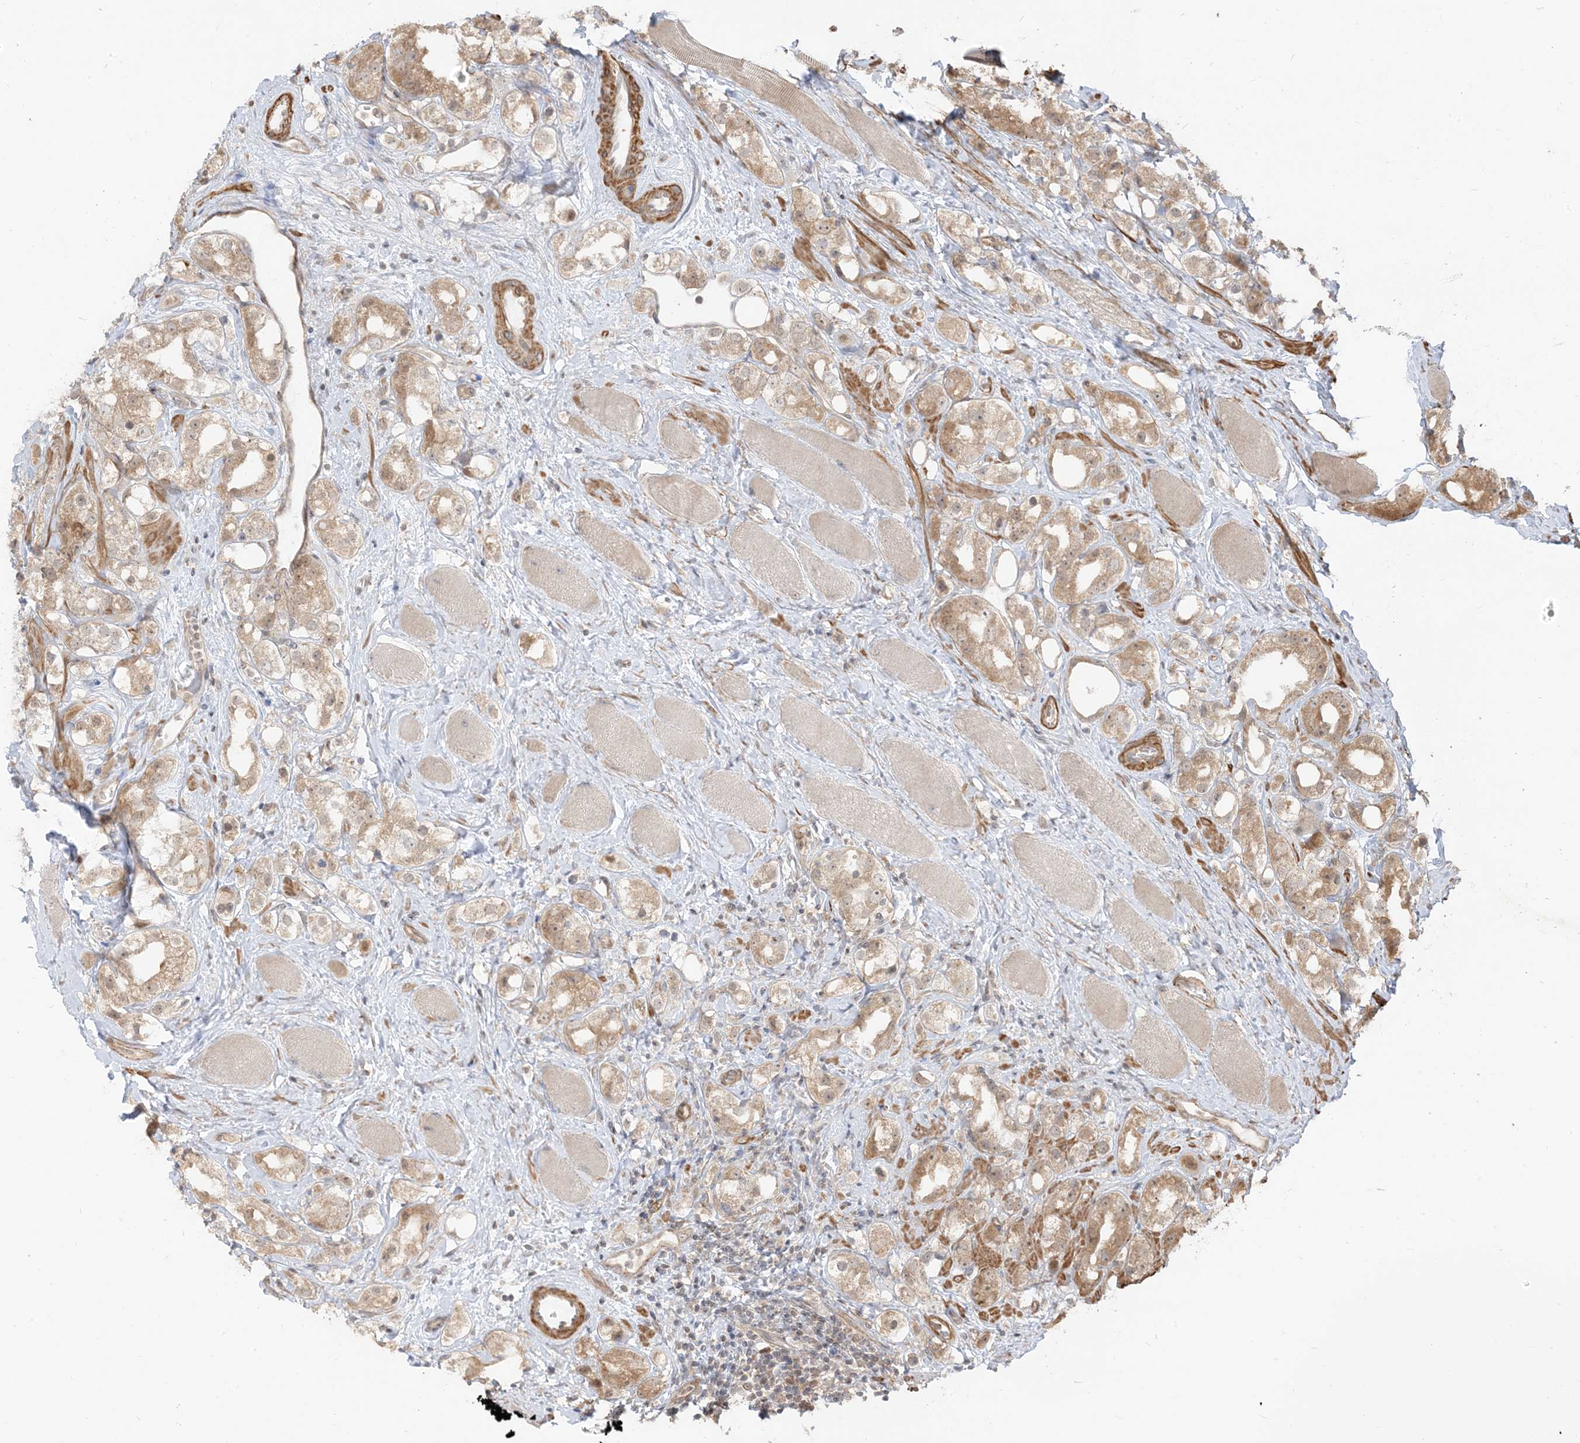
{"staining": {"intensity": "weak", "quantity": "25%-75%", "location": "cytoplasmic/membranous"}, "tissue": "prostate cancer", "cell_type": "Tumor cells", "image_type": "cancer", "snomed": [{"axis": "morphology", "description": "Adenocarcinoma, NOS"}, {"axis": "topography", "description": "Prostate"}], "caption": "Protein staining reveals weak cytoplasmic/membranous expression in approximately 25%-75% of tumor cells in adenocarcinoma (prostate). Using DAB (3,3'-diaminobenzidine) (brown) and hematoxylin (blue) stains, captured at high magnification using brightfield microscopy.", "gene": "TBCC", "patient": {"sex": "male", "age": 79}}